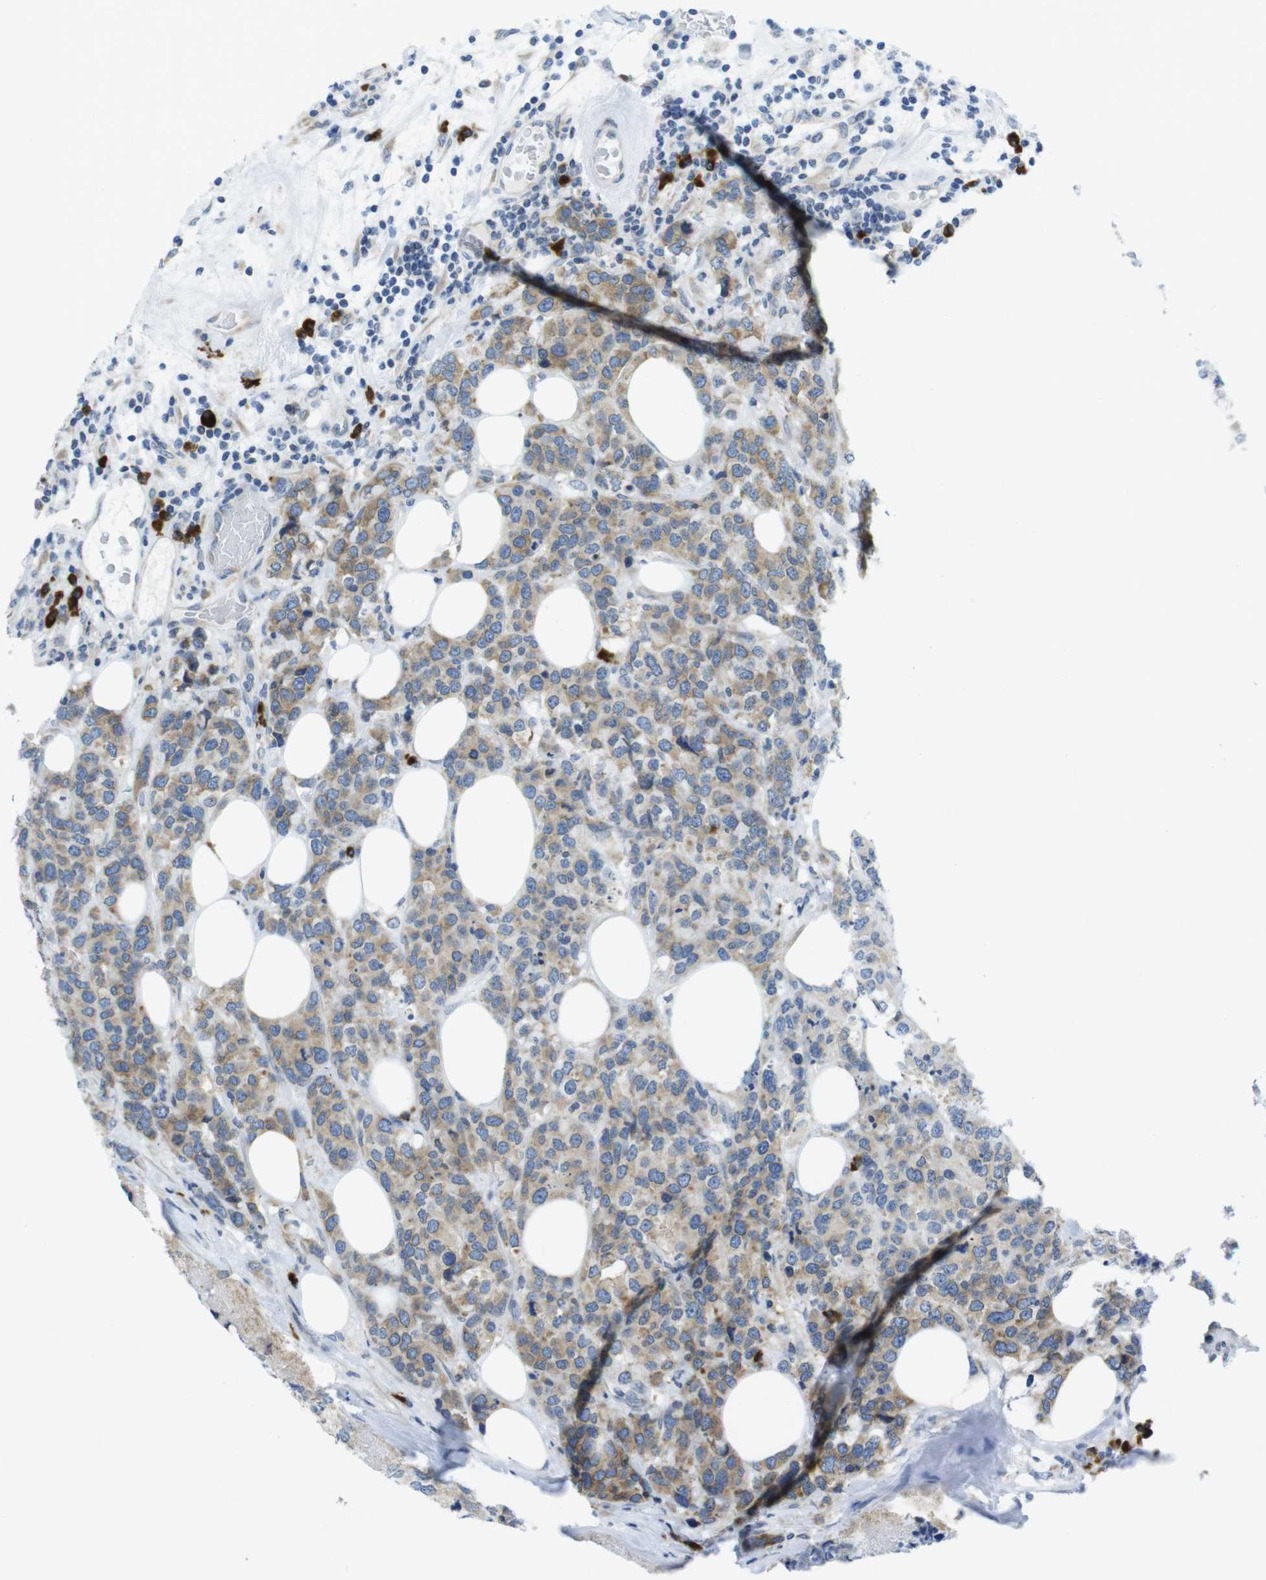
{"staining": {"intensity": "moderate", "quantity": ">75%", "location": "cytoplasmic/membranous"}, "tissue": "breast cancer", "cell_type": "Tumor cells", "image_type": "cancer", "snomed": [{"axis": "morphology", "description": "Lobular carcinoma"}, {"axis": "topography", "description": "Breast"}], "caption": "Human breast cancer (lobular carcinoma) stained with a brown dye displays moderate cytoplasmic/membranous positive expression in about >75% of tumor cells.", "gene": "CLPTM1L", "patient": {"sex": "female", "age": 59}}